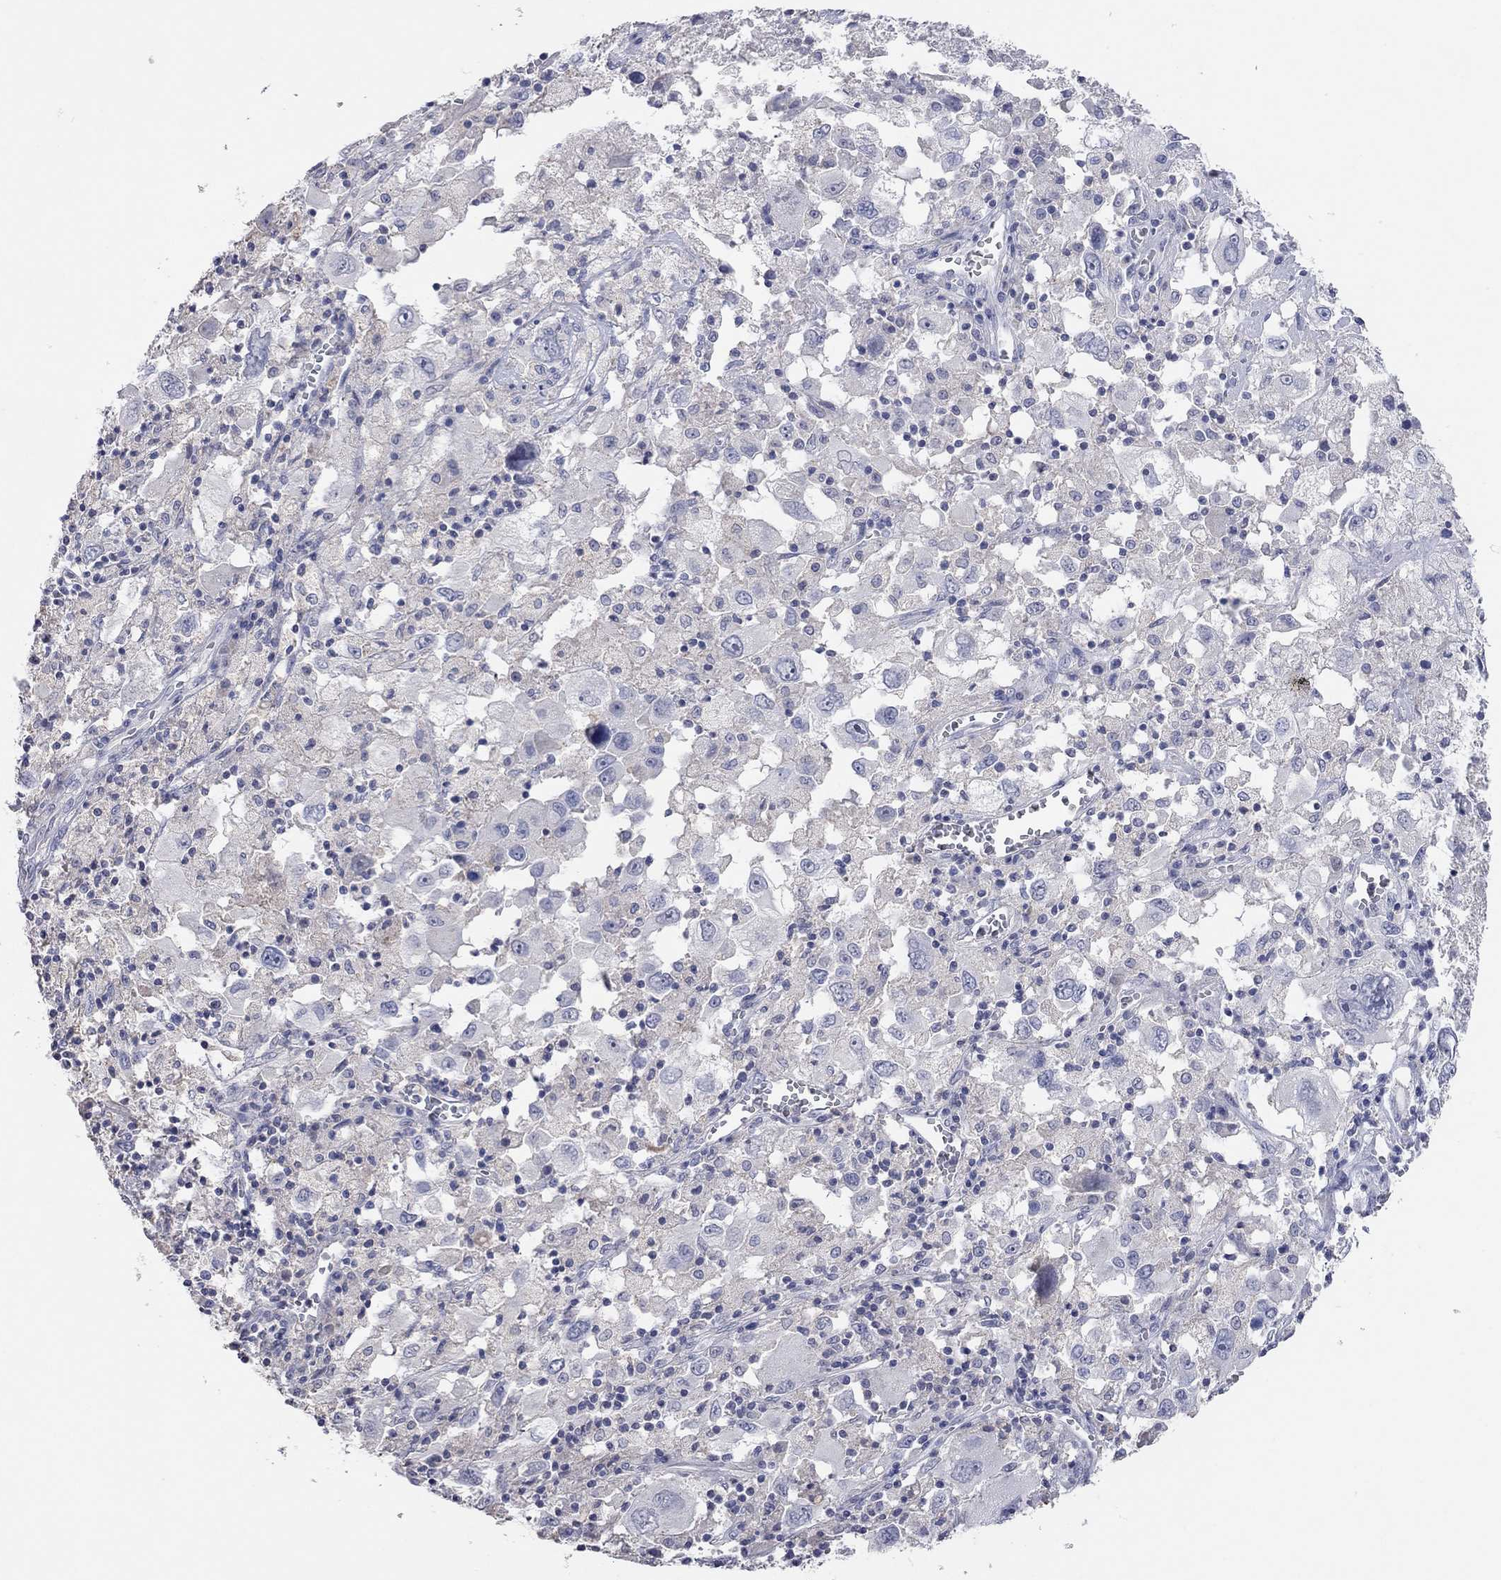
{"staining": {"intensity": "negative", "quantity": "none", "location": "none"}, "tissue": "melanoma", "cell_type": "Tumor cells", "image_type": "cancer", "snomed": [{"axis": "morphology", "description": "Malignant melanoma, Metastatic site"}, {"axis": "topography", "description": "Soft tissue"}], "caption": "DAB immunohistochemical staining of malignant melanoma (metastatic site) displays no significant positivity in tumor cells.", "gene": "MMP13", "patient": {"sex": "male", "age": 50}}